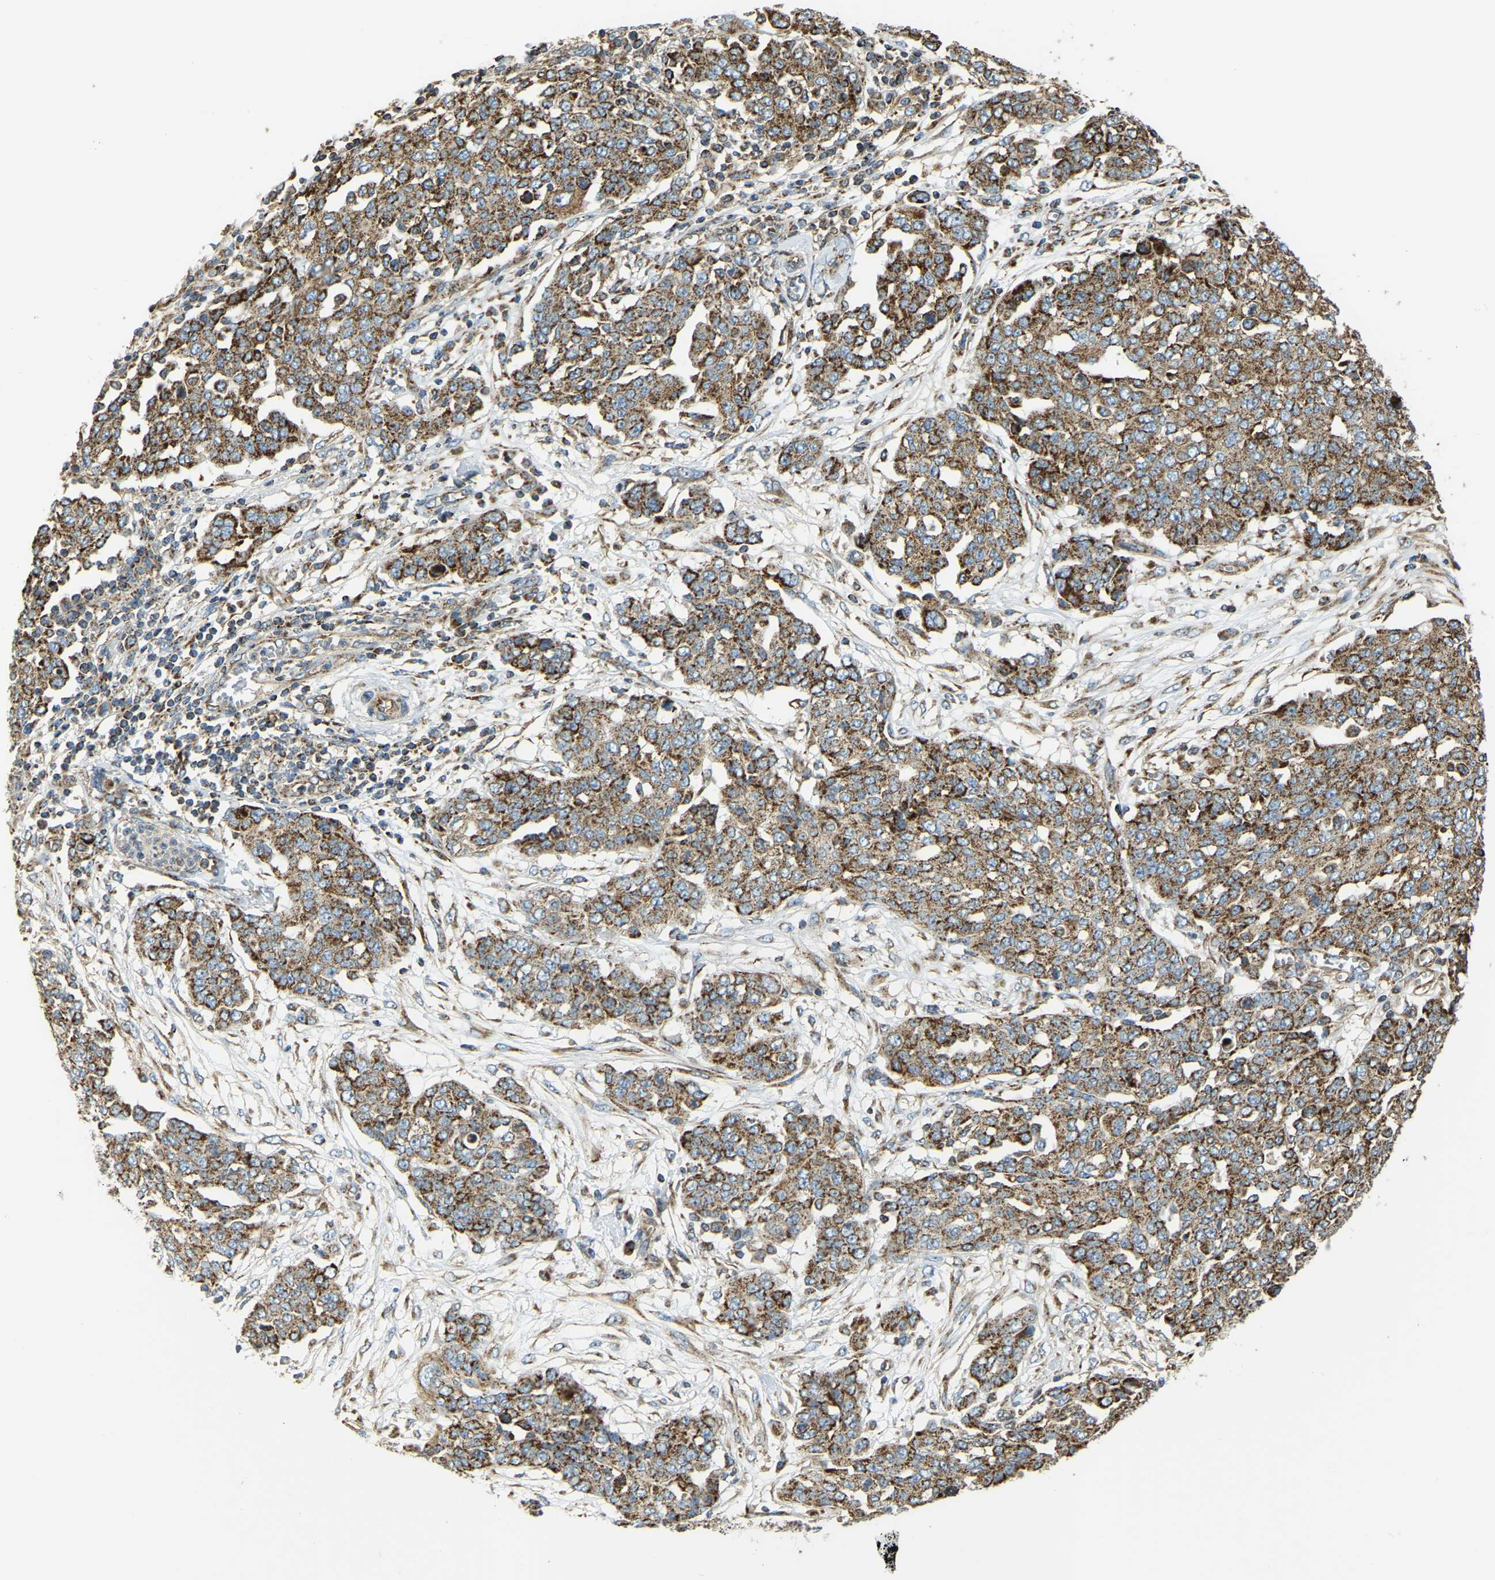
{"staining": {"intensity": "strong", "quantity": ">75%", "location": "cytoplasmic/membranous"}, "tissue": "ovarian cancer", "cell_type": "Tumor cells", "image_type": "cancer", "snomed": [{"axis": "morphology", "description": "Cystadenocarcinoma, serous, NOS"}, {"axis": "topography", "description": "Soft tissue"}, {"axis": "topography", "description": "Ovary"}], "caption": "Ovarian serous cystadenocarcinoma stained with IHC reveals strong cytoplasmic/membranous expression in approximately >75% of tumor cells. (IHC, brightfield microscopy, high magnification).", "gene": "PSMD7", "patient": {"sex": "female", "age": 57}}